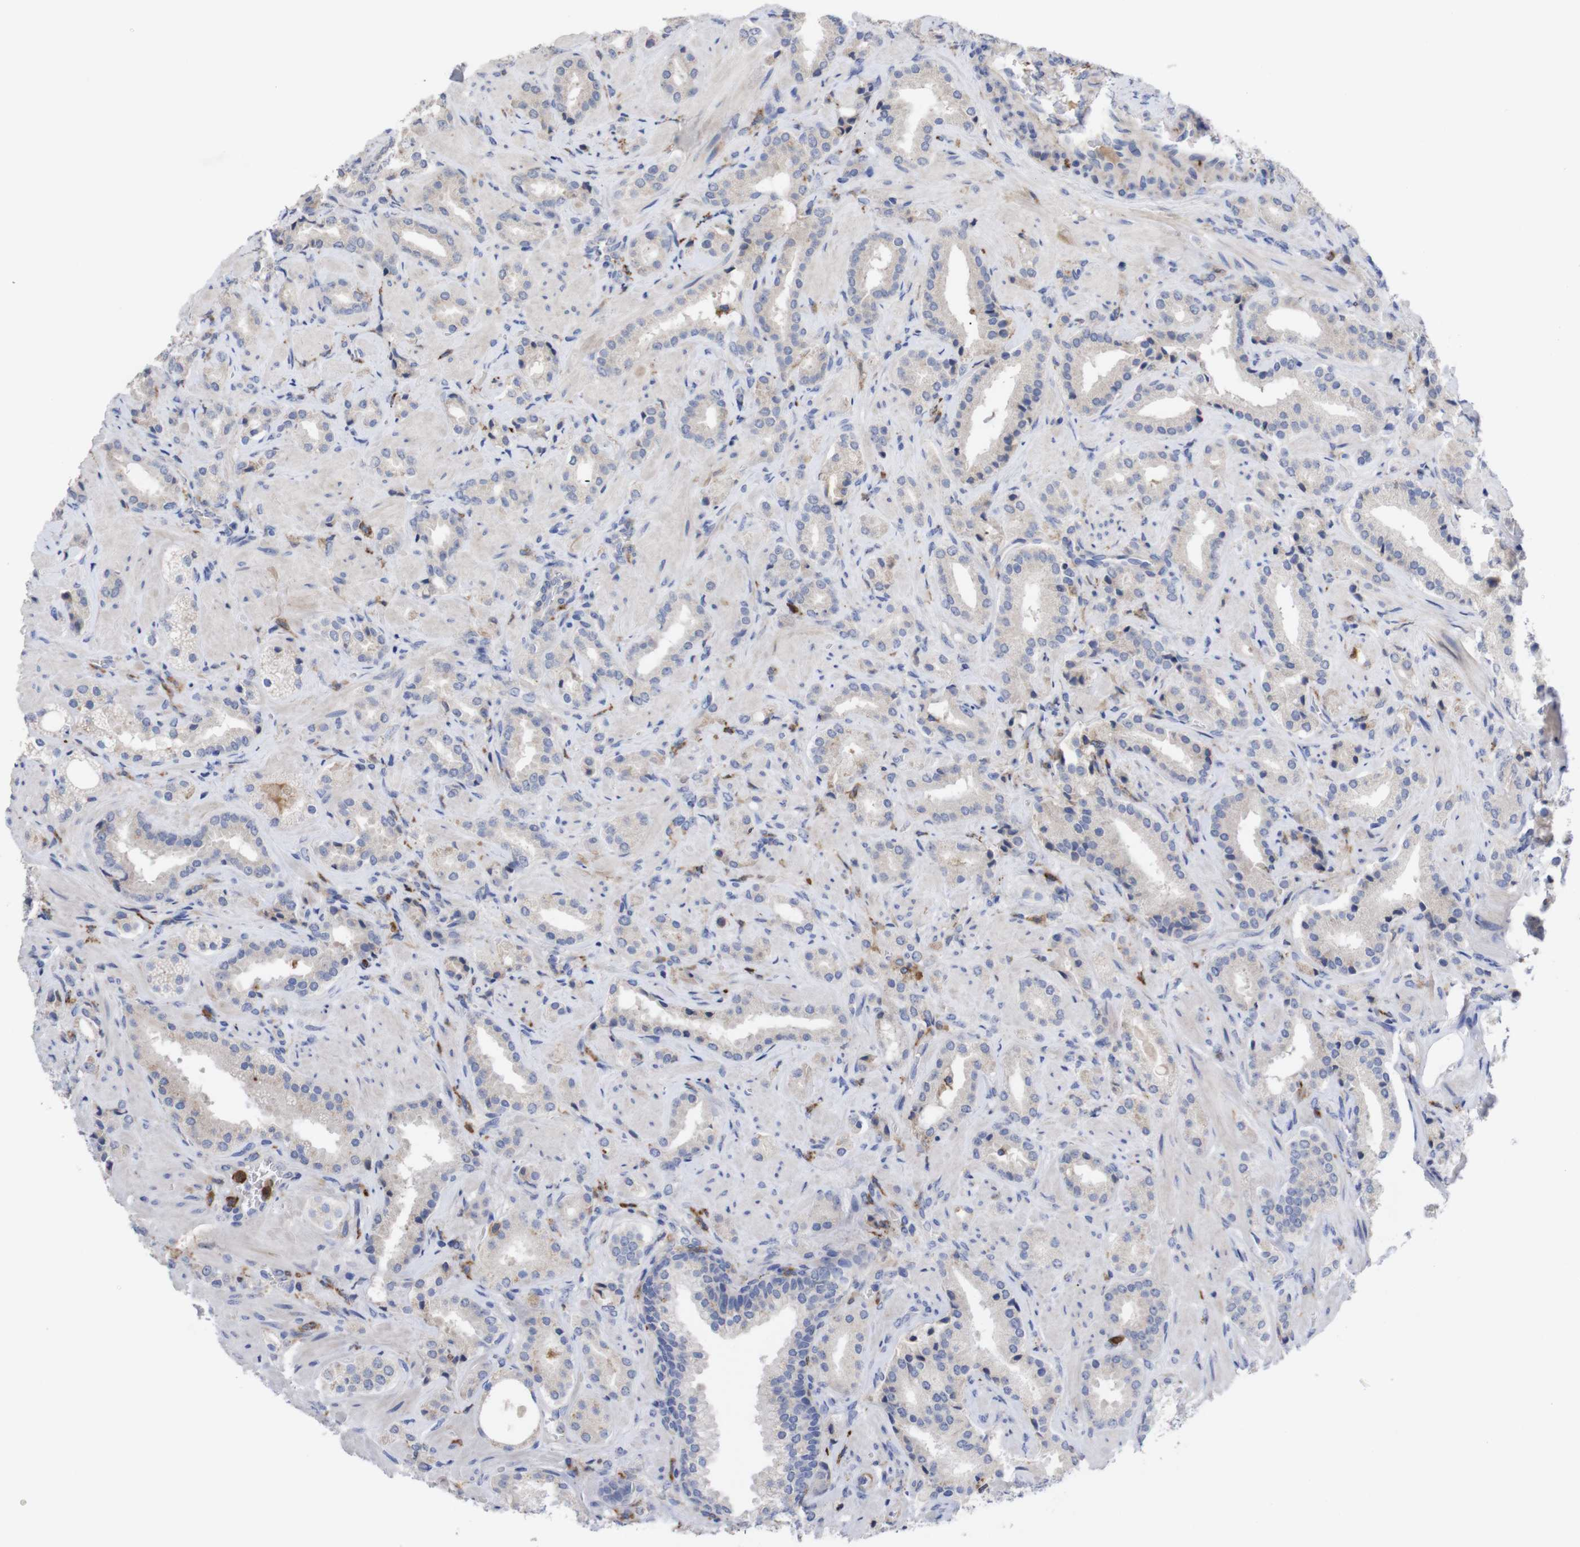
{"staining": {"intensity": "negative", "quantity": "none", "location": "none"}, "tissue": "prostate cancer", "cell_type": "Tumor cells", "image_type": "cancer", "snomed": [{"axis": "morphology", "description": "Adenocarcinoma, High grade"}, {"axis": "topography", "description": "Prostate"}], "caption": "Tumor cells are negative for brown protein staining in prostate cancer.", "gene": "C5AR1", "patient": {"sex": "male", "age": 64}}